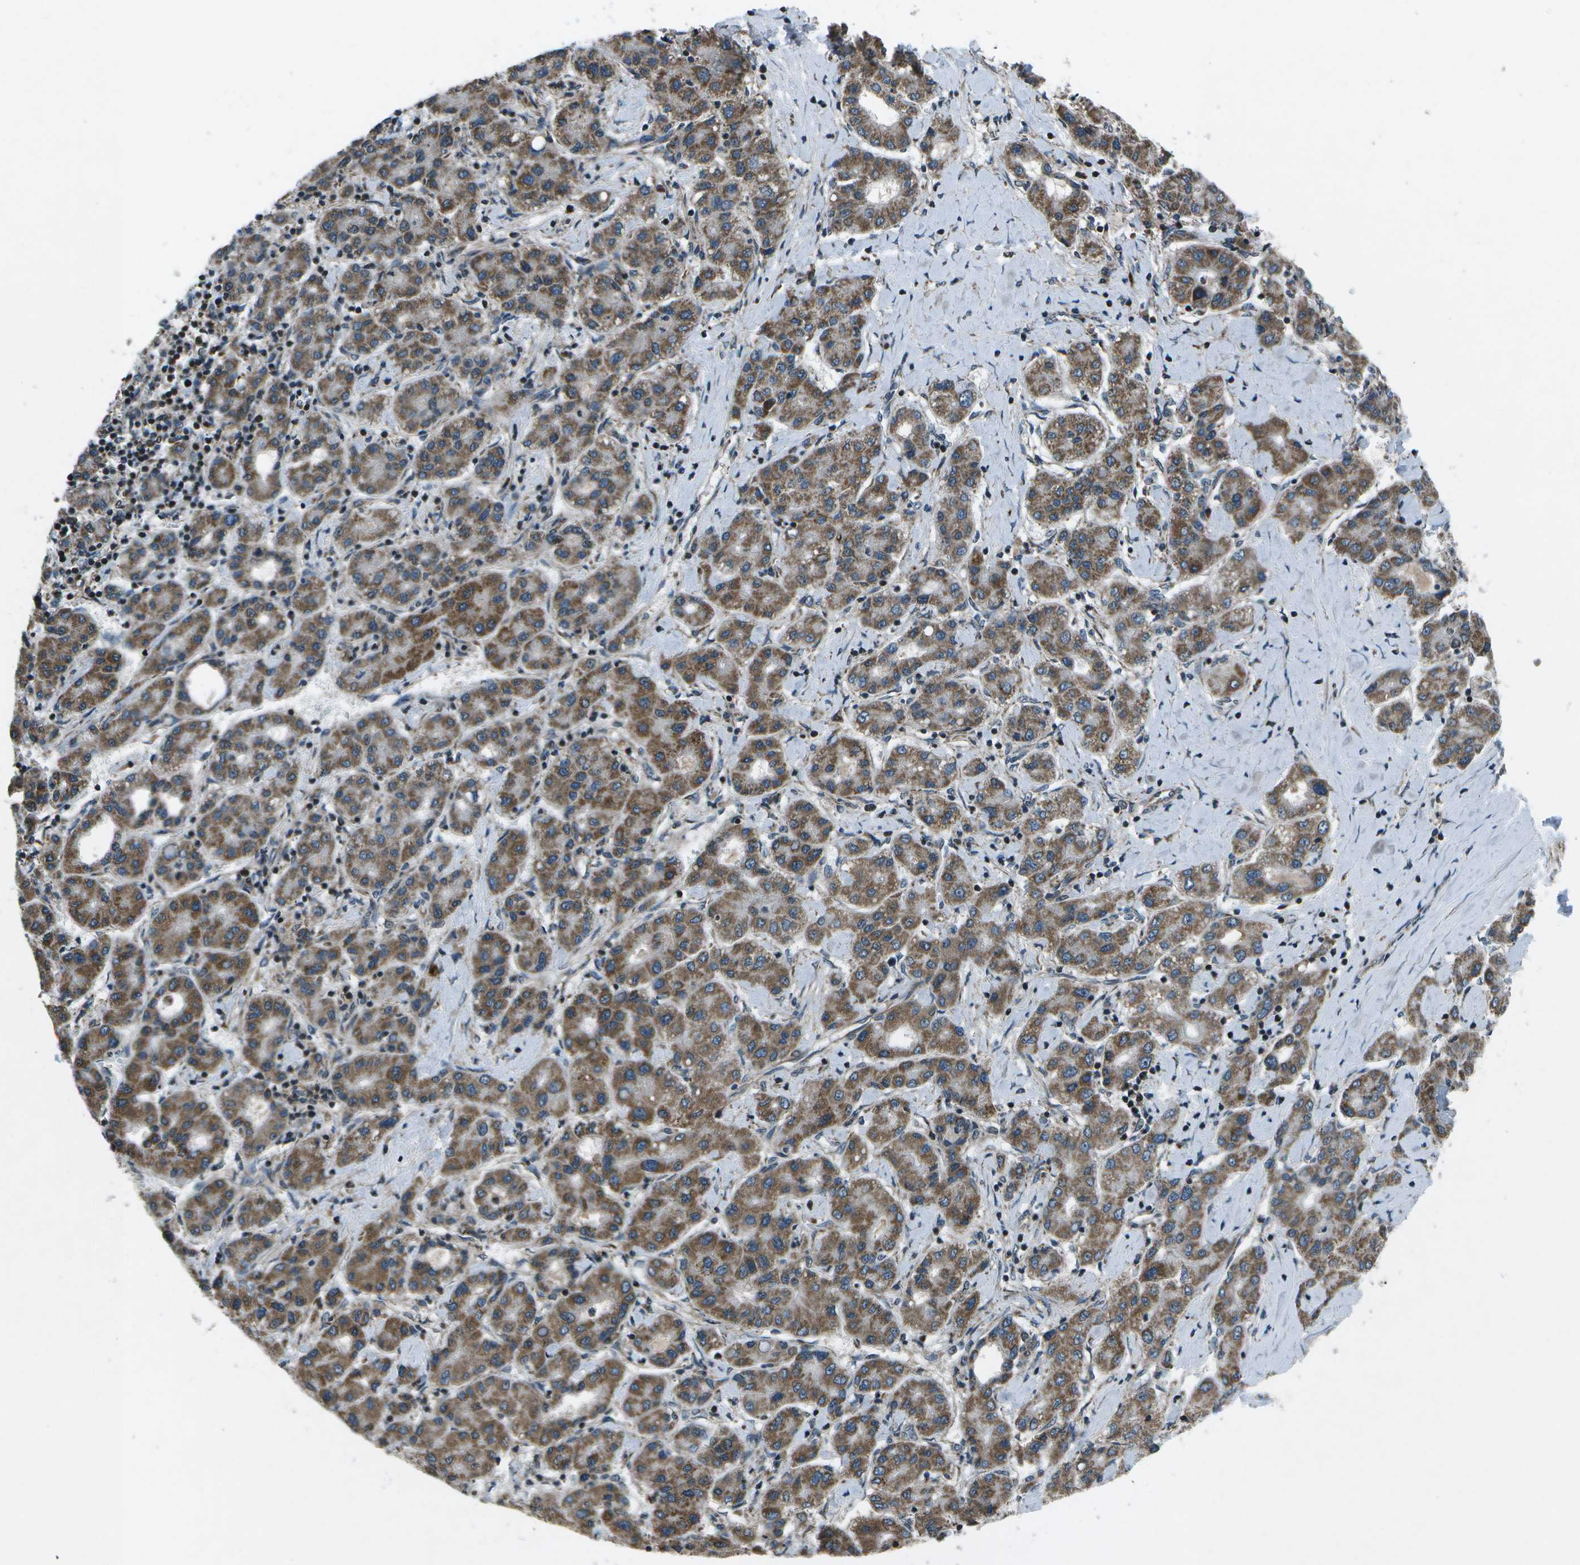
{"staining": {"intensity": "moderate", "quantity": ">75%", "location": "cytoplasmic/membranous"}, "tissue": "liver cancer", "cell_type": "Tumor cells", "image_type": "cancer", "snomed": [{"axis": "morphology", "description": "Carcinoma, Hepatocellular, NOS"}, {"axis": "topography", "description": "Liver"}], "caption": "This is an image of immunohistochemistry staining of liver hepatocellular carcinoma, which shows moderate positivity in the cytoplasmic/membranous of tumor cells.", "gene": "EIF2AK1", "patient": {"sex": "male", "age": 65}}